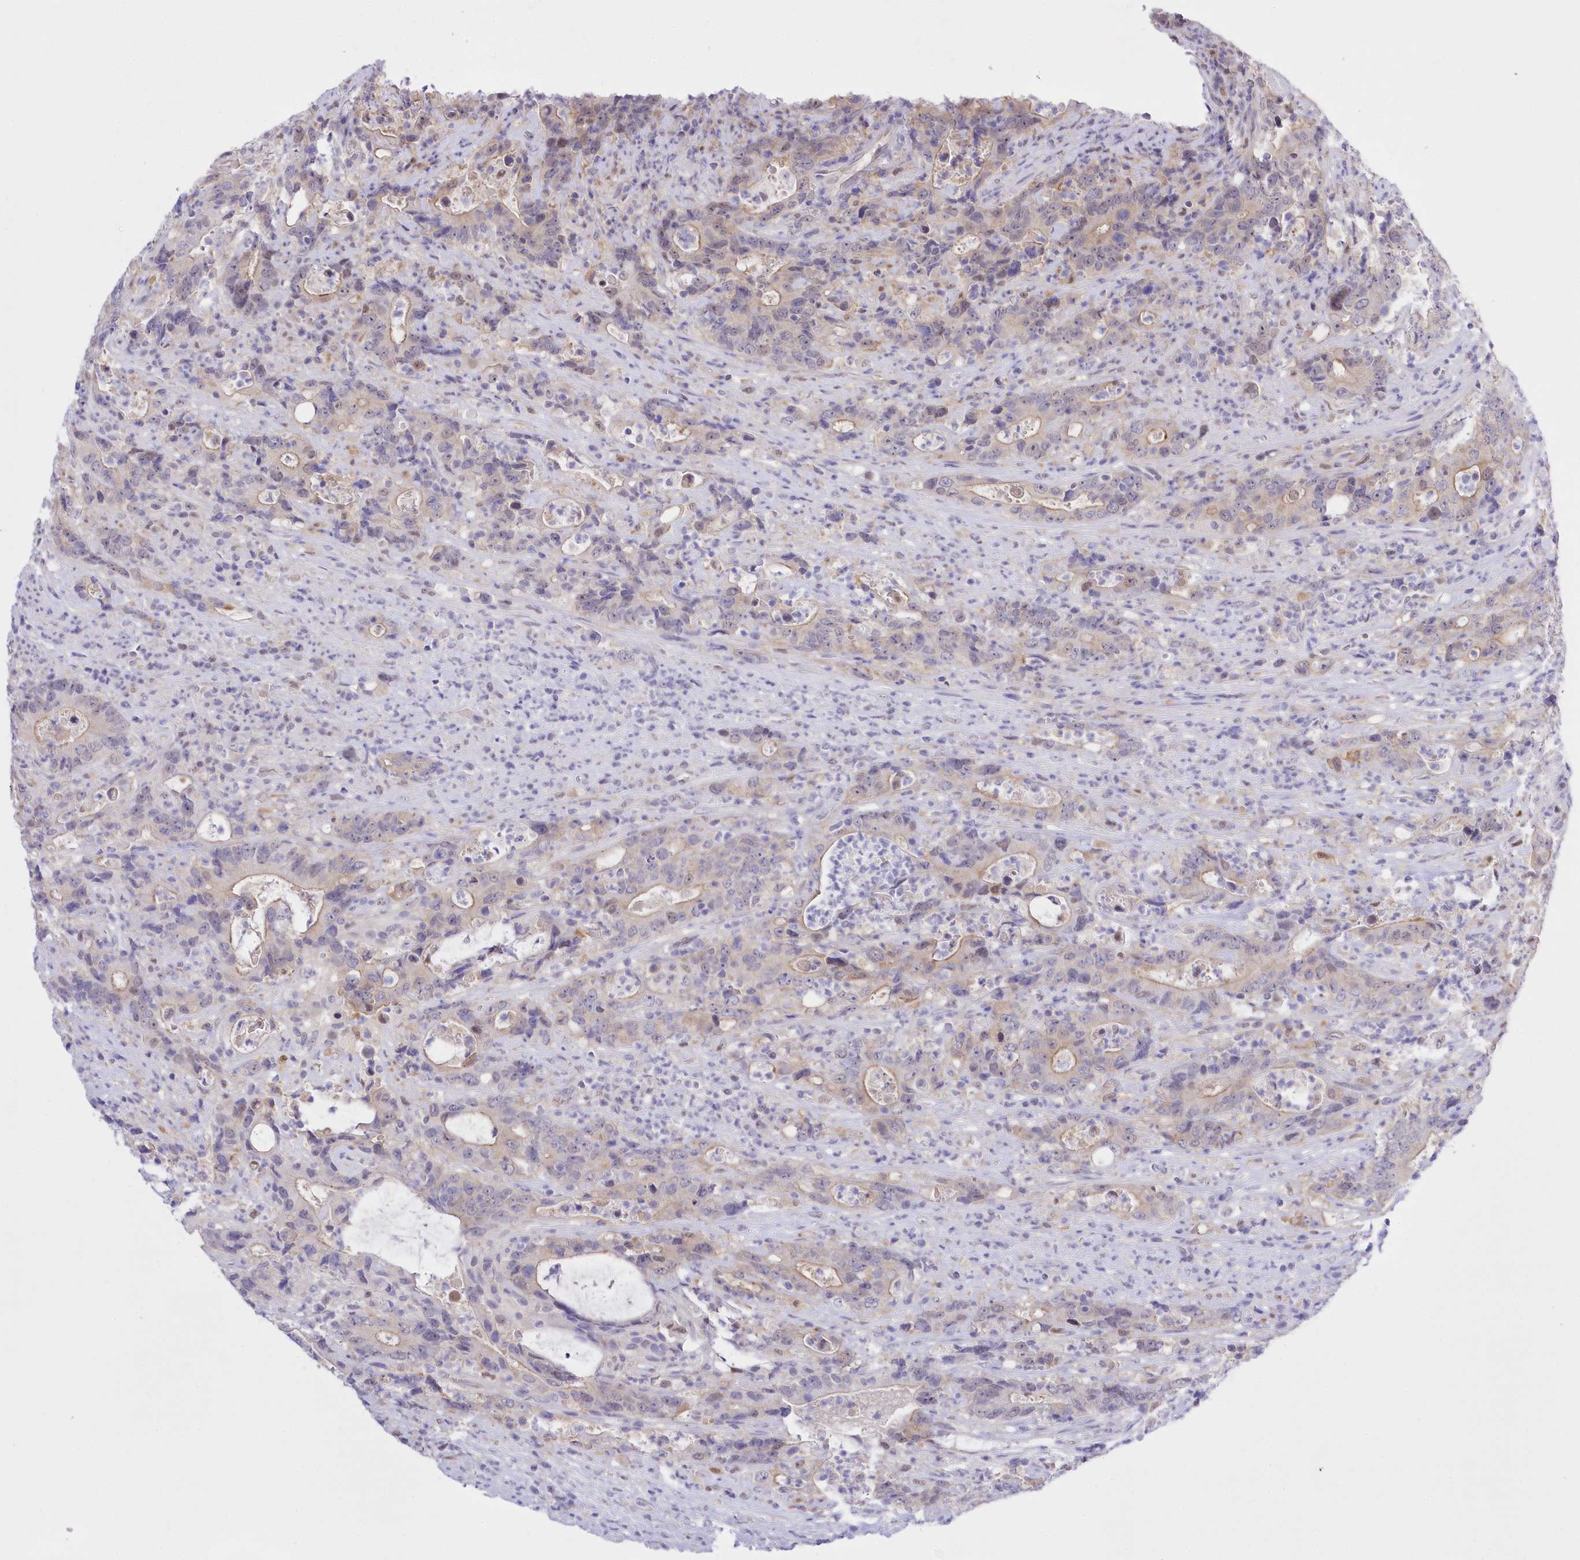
{"staining": {"intensity": "weak", "quantity": "25%-75%", "location": "cytoplasmic/membranous"}, "tissue": "colorectal cancer", "cell_type": "Tumor cells", "image_type": "cancer", "snomed": [{"axis": "morphology", "description": "Adenocarcinoma, NOS"}, {"axis": "topography", "description": "Colon"}], "caption": "Weak cytoplasmic/membranous staining for a protein is identified in approximately 25%-75% of tumor cells of adenocarcinoma (colorectal) using IHC.", "gene": "UBA6", "patient": {"sex": "female", "age": 75}}